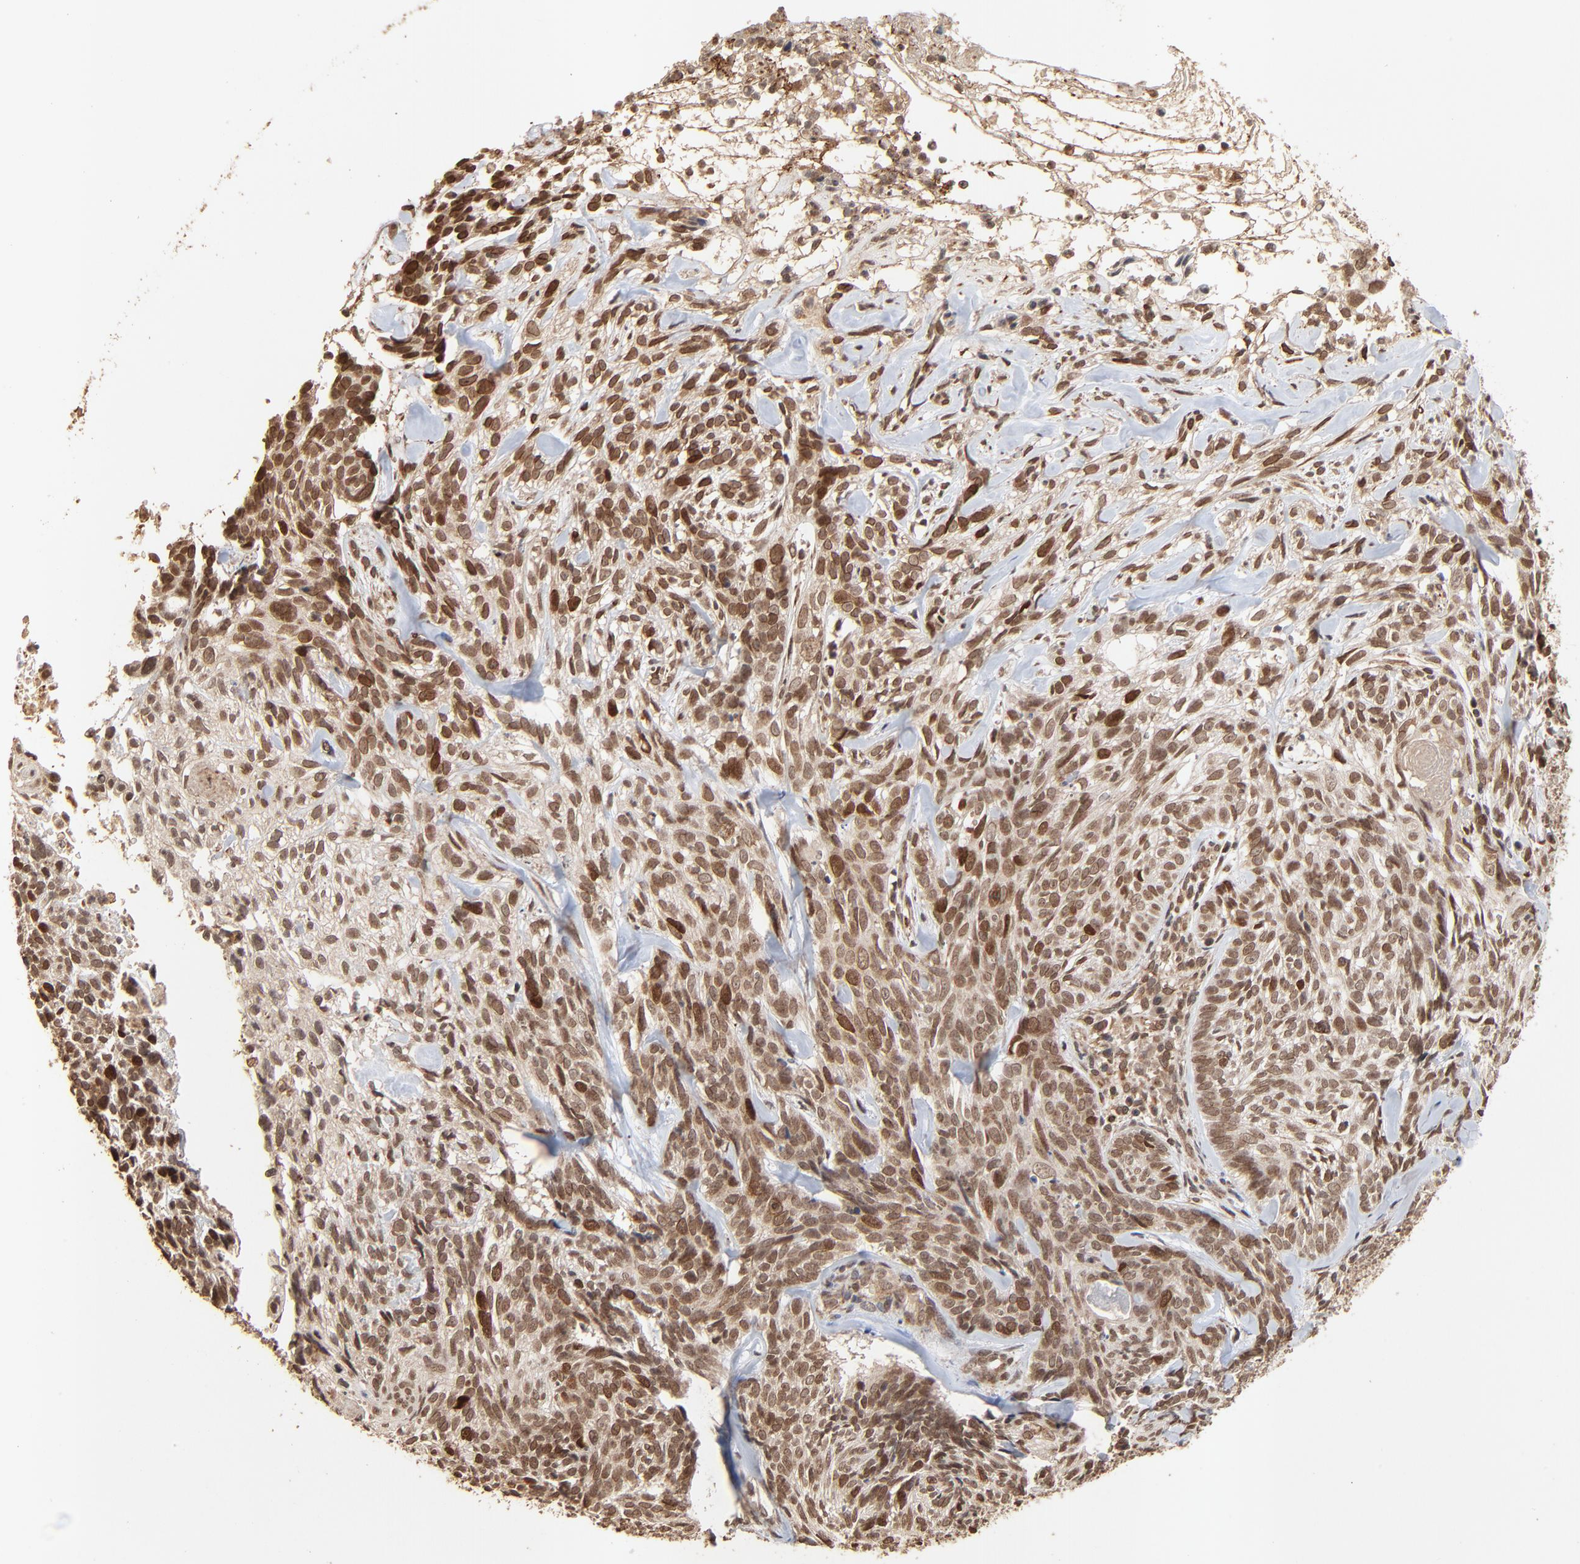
{"staining": {"intensity": "moderate", "quantity": ">75%", "location": "cytoplasmic/membranous,nuclear"}, "tissue": "skin cancer", "cell_type": "Tumor cells", "image_type": "cancer", "snomed": [{"axis": "morphology", "description": "Basal cell carcinoma"}, {"axis": "topography", "description": "Skin"}], "caption": "Skin cancer stained with immunohistochemistry displays moderate cytoplasmic/membranous and nuclear staining in approximately >75% of tumor cells.", "gene": "FAM227A", "patient": {"sex": "male", "age": 72}}